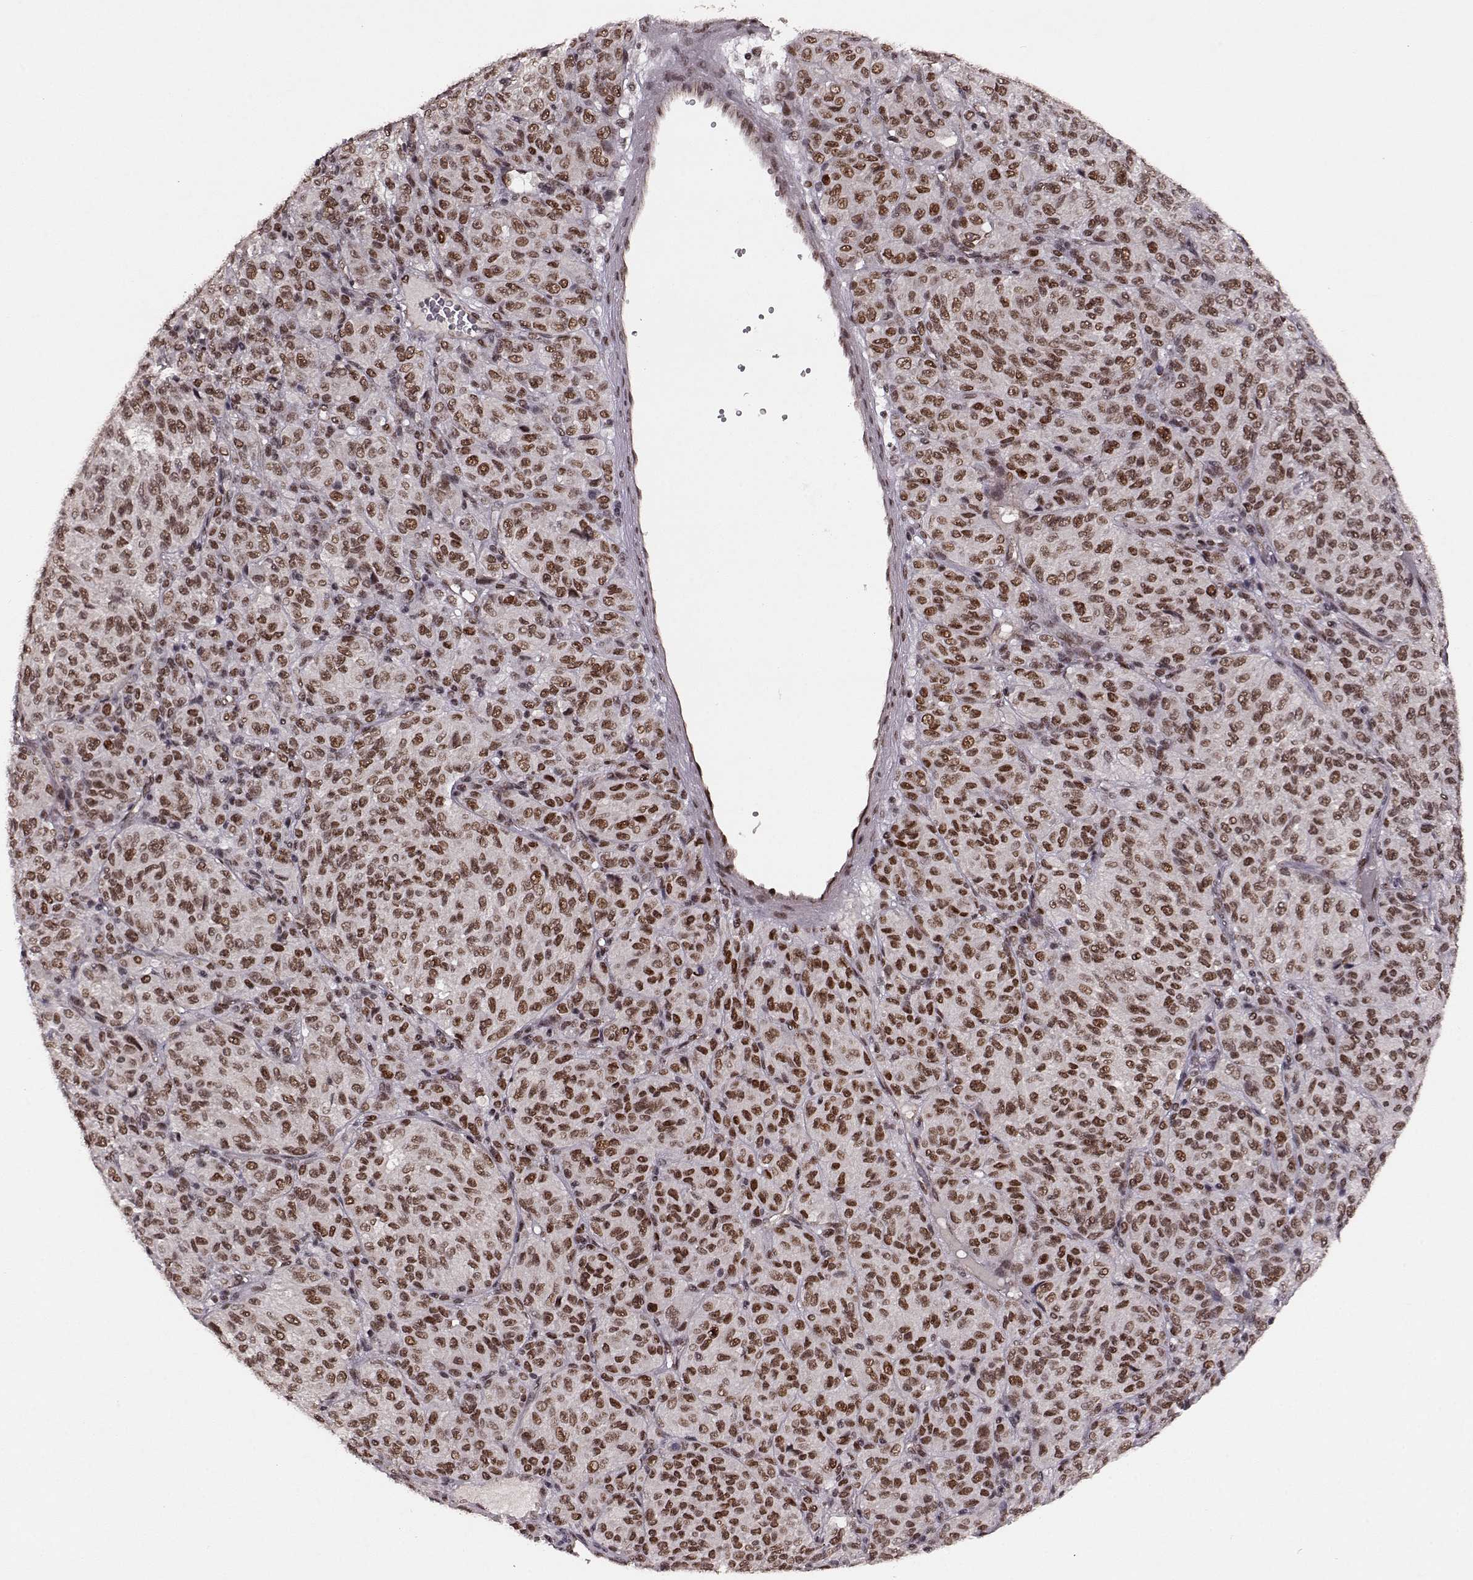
{"staining": {"intensity": "weak", "quantity": "25%-75%", "location": "nuclear"}, "tissue": "melanoma", "cell_type": "Tumor cells", "image_type": "cancer", "snomed": [{"axis": "morphology", "description": "Malignant melanoma, Metastatic site"}, {"axis": "topography", "description": "Brain"}], "caption": "Weak nuclear protein expression is identified in about 25%-75% of tumor cells in malignant melanoma (metastatic site).", "gene": "RRAGD", "patient": {"sex": "female", "age": 56}}